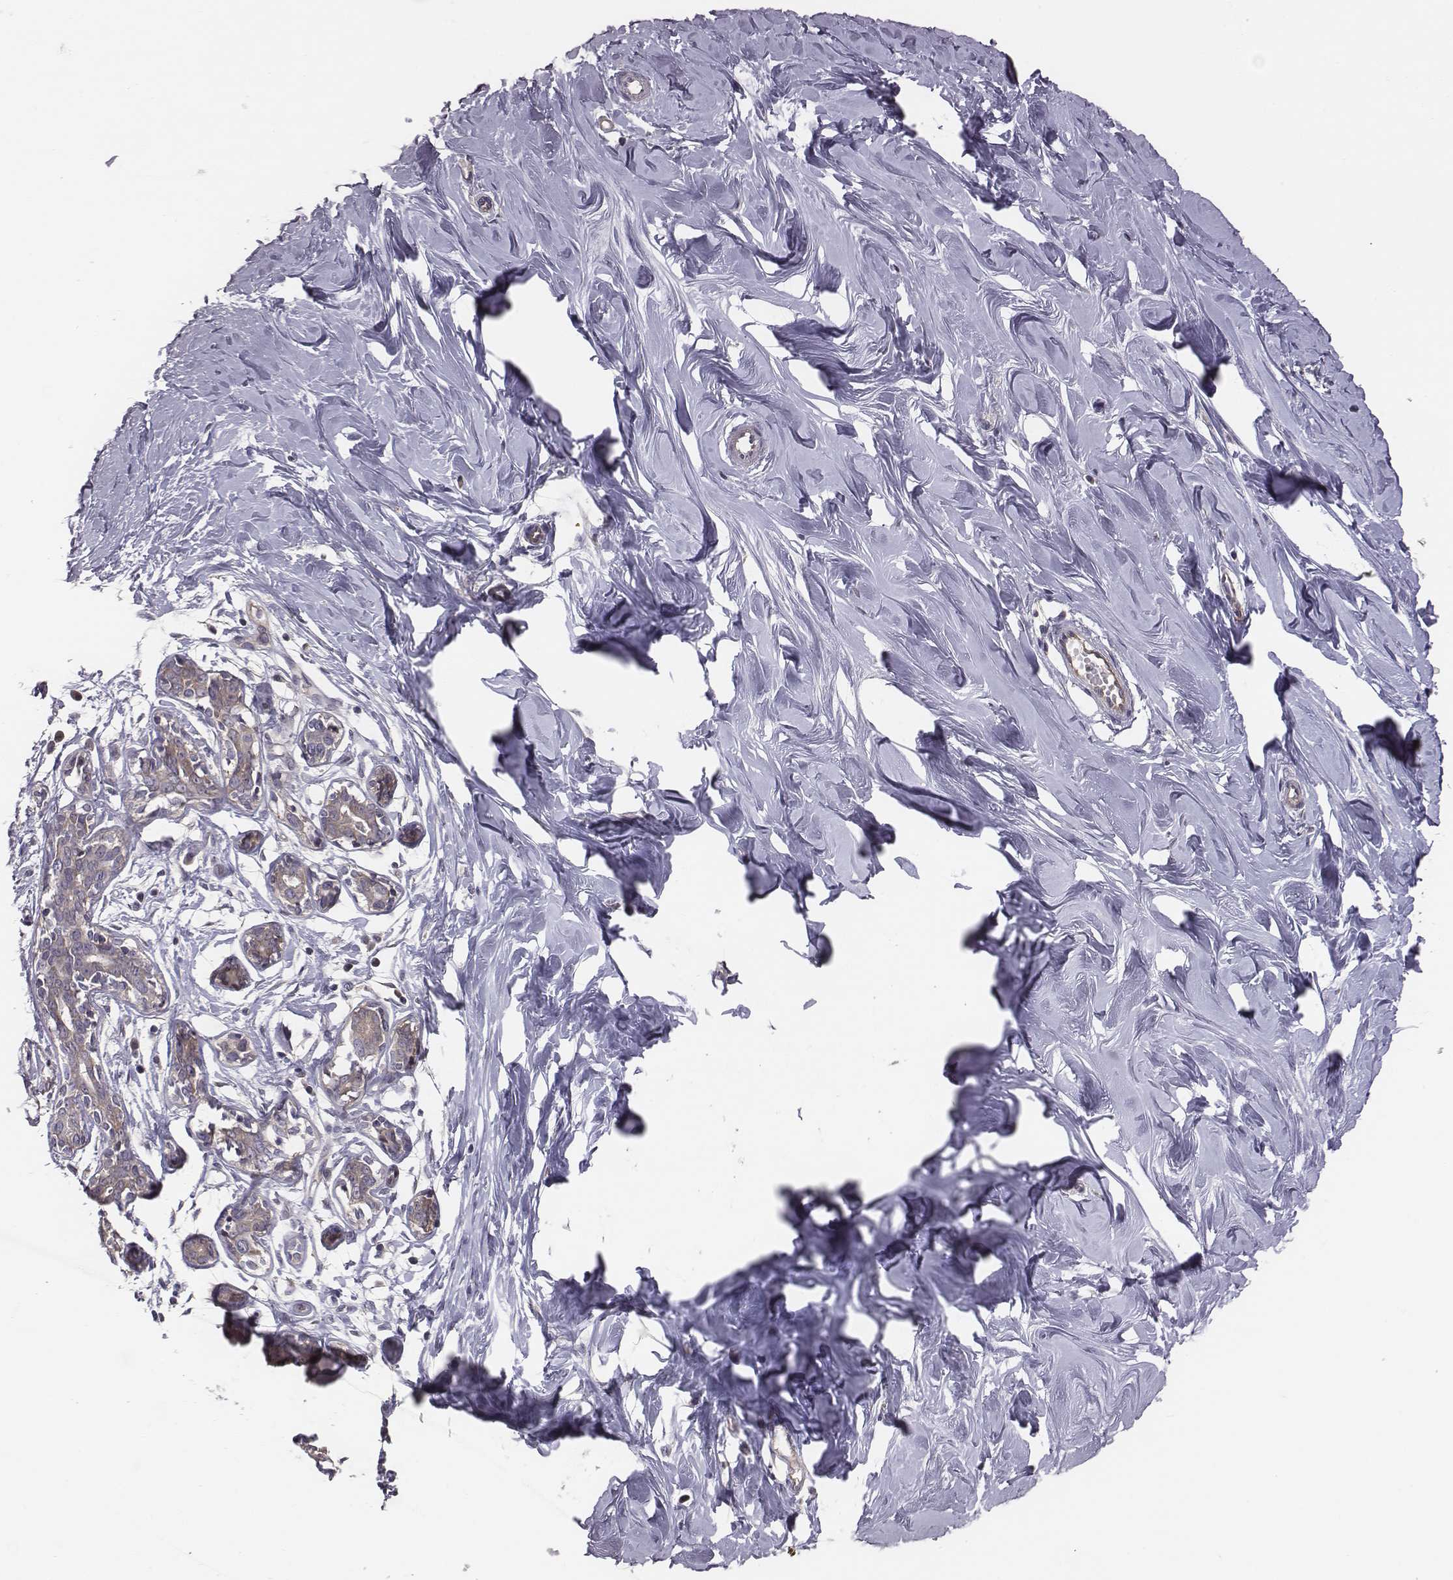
{"staining": {"intensity": "negative", "quantity": "none", "location": "none"}, "tissue": "breast", "cell_type": "Adipocytes", "image_type": "normal", "snomed": [{"axis": "morphology", "description": "Normal tissue, NOS"}, {"axis": "topography", "description": "Breast"}], "caption": "A high-resolution histopathology image shows immunohistochemistry (IHC) staining of unremarkable breast, which shows no significant expression in adipocytes.", "gene": "SMURF2", "patient": {"sex": "female", "age": 27}}